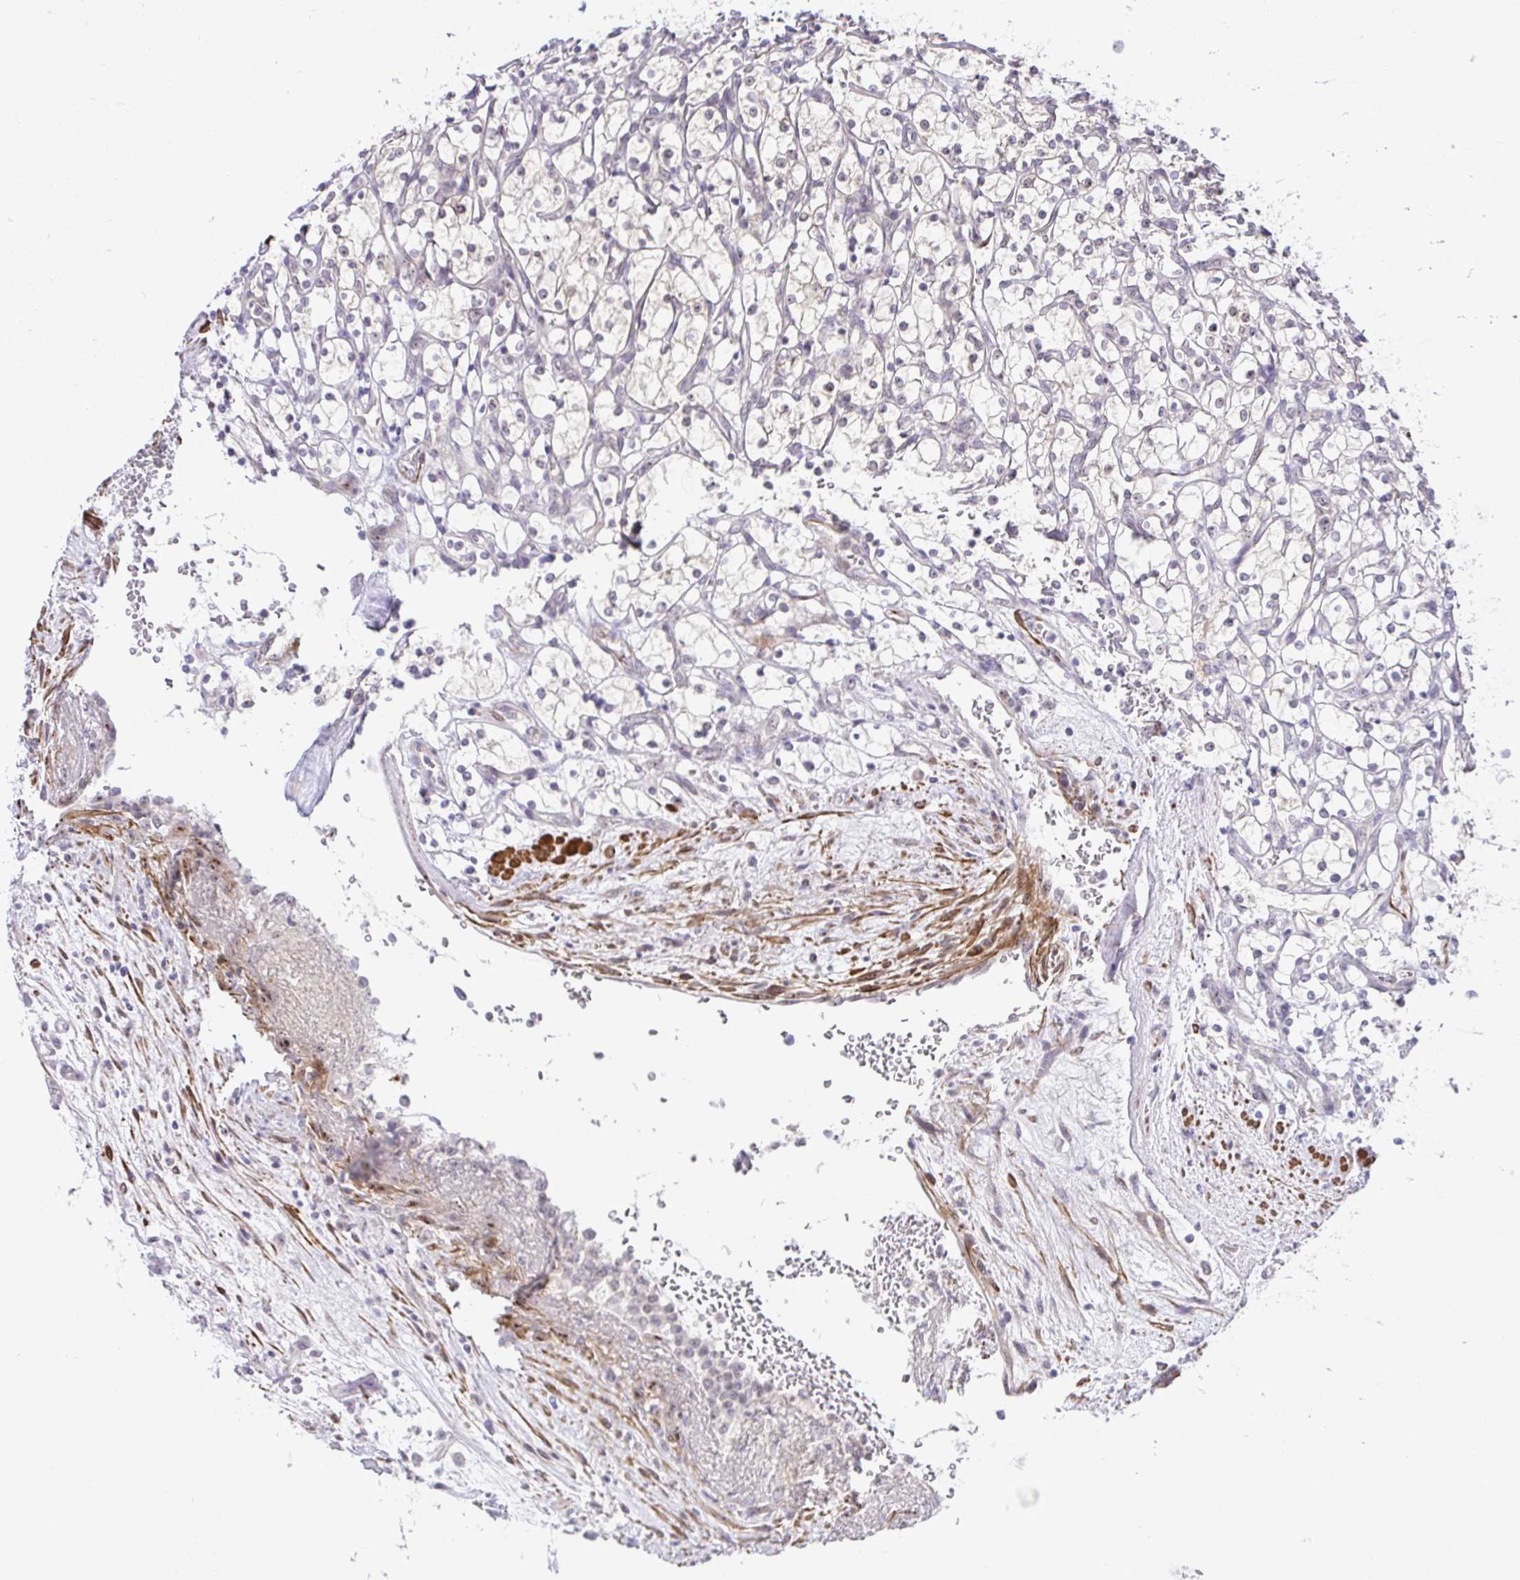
{"staining": {"intensity": "negative", "quantity": "none", "location": "none"}, "tissue": "renal cancer", "cell_type": "Tumor cells", "image_type": "cancer", "snomed": [{"axis": "morphology", "description": "Adenocarcinoma, NOS"}, {"axis": "topography", "description": "Kidney"}], "caption": "Tumor cells show no significant staining in adenocarcinoma (renal).", "gene": "RSL24D1", "patient": {"sex": "female", "age": 69}}